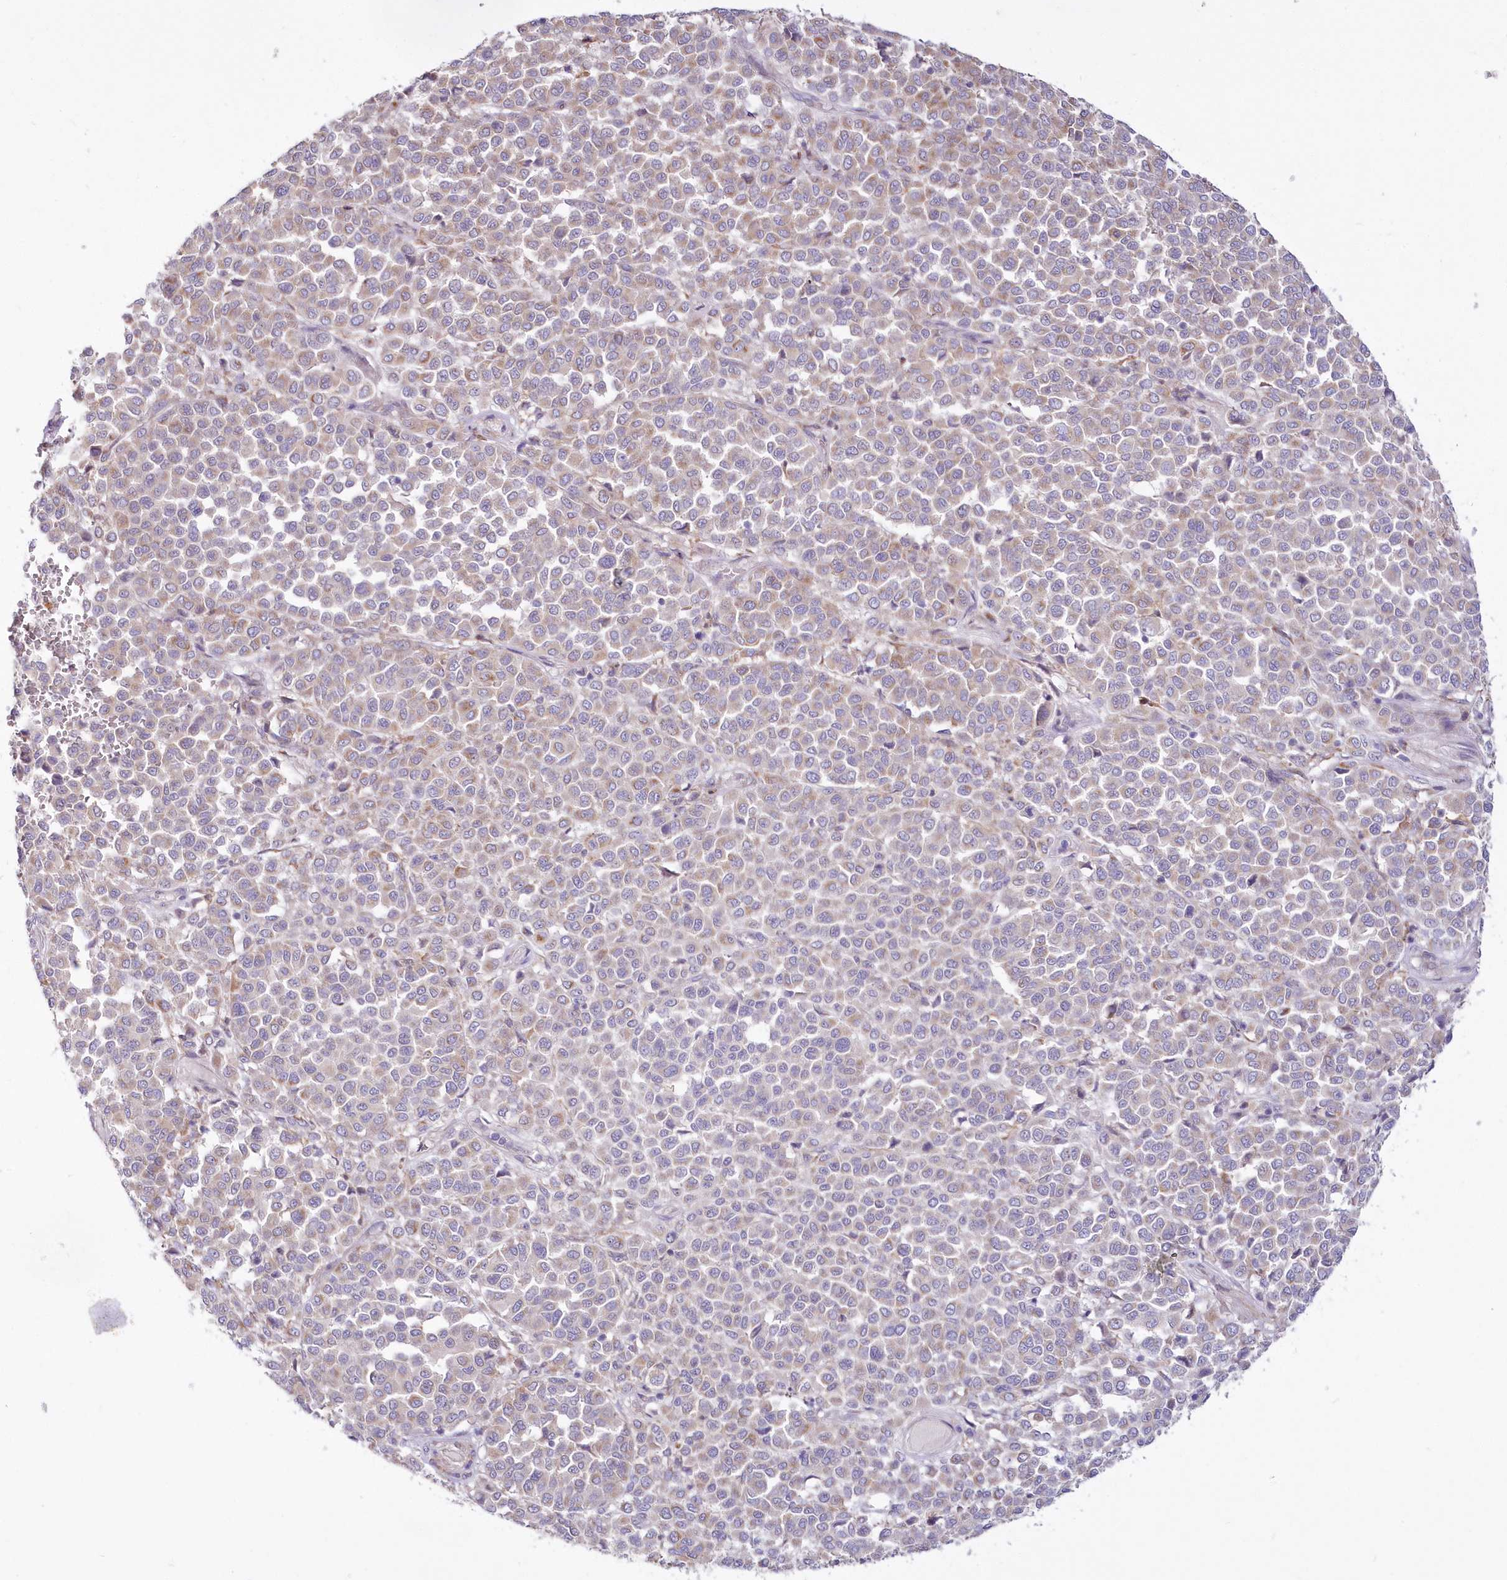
{"staining": {"intensity": "weak", "quantity": "25%-75%", "location": "cytoplasmic/membranous"}, "tissue": "melanoma", "cell_type": "Tumor cells", "image_type": "cancer", "snomed": [{"axis": "morphology", "description": "Malignant melanoma, Metastatic site"}, {"axis": "topography", "description": "Pancreas"}], "caption": "Approximately 25%-75% of tumor cells in melanoma demonstrate weak cytoplasmic/membranous protein positivity as visualized by brown immunohistochemical staining.", "gene": "ARFGEF3", "patient": {"sex": "female", "age": 30}}